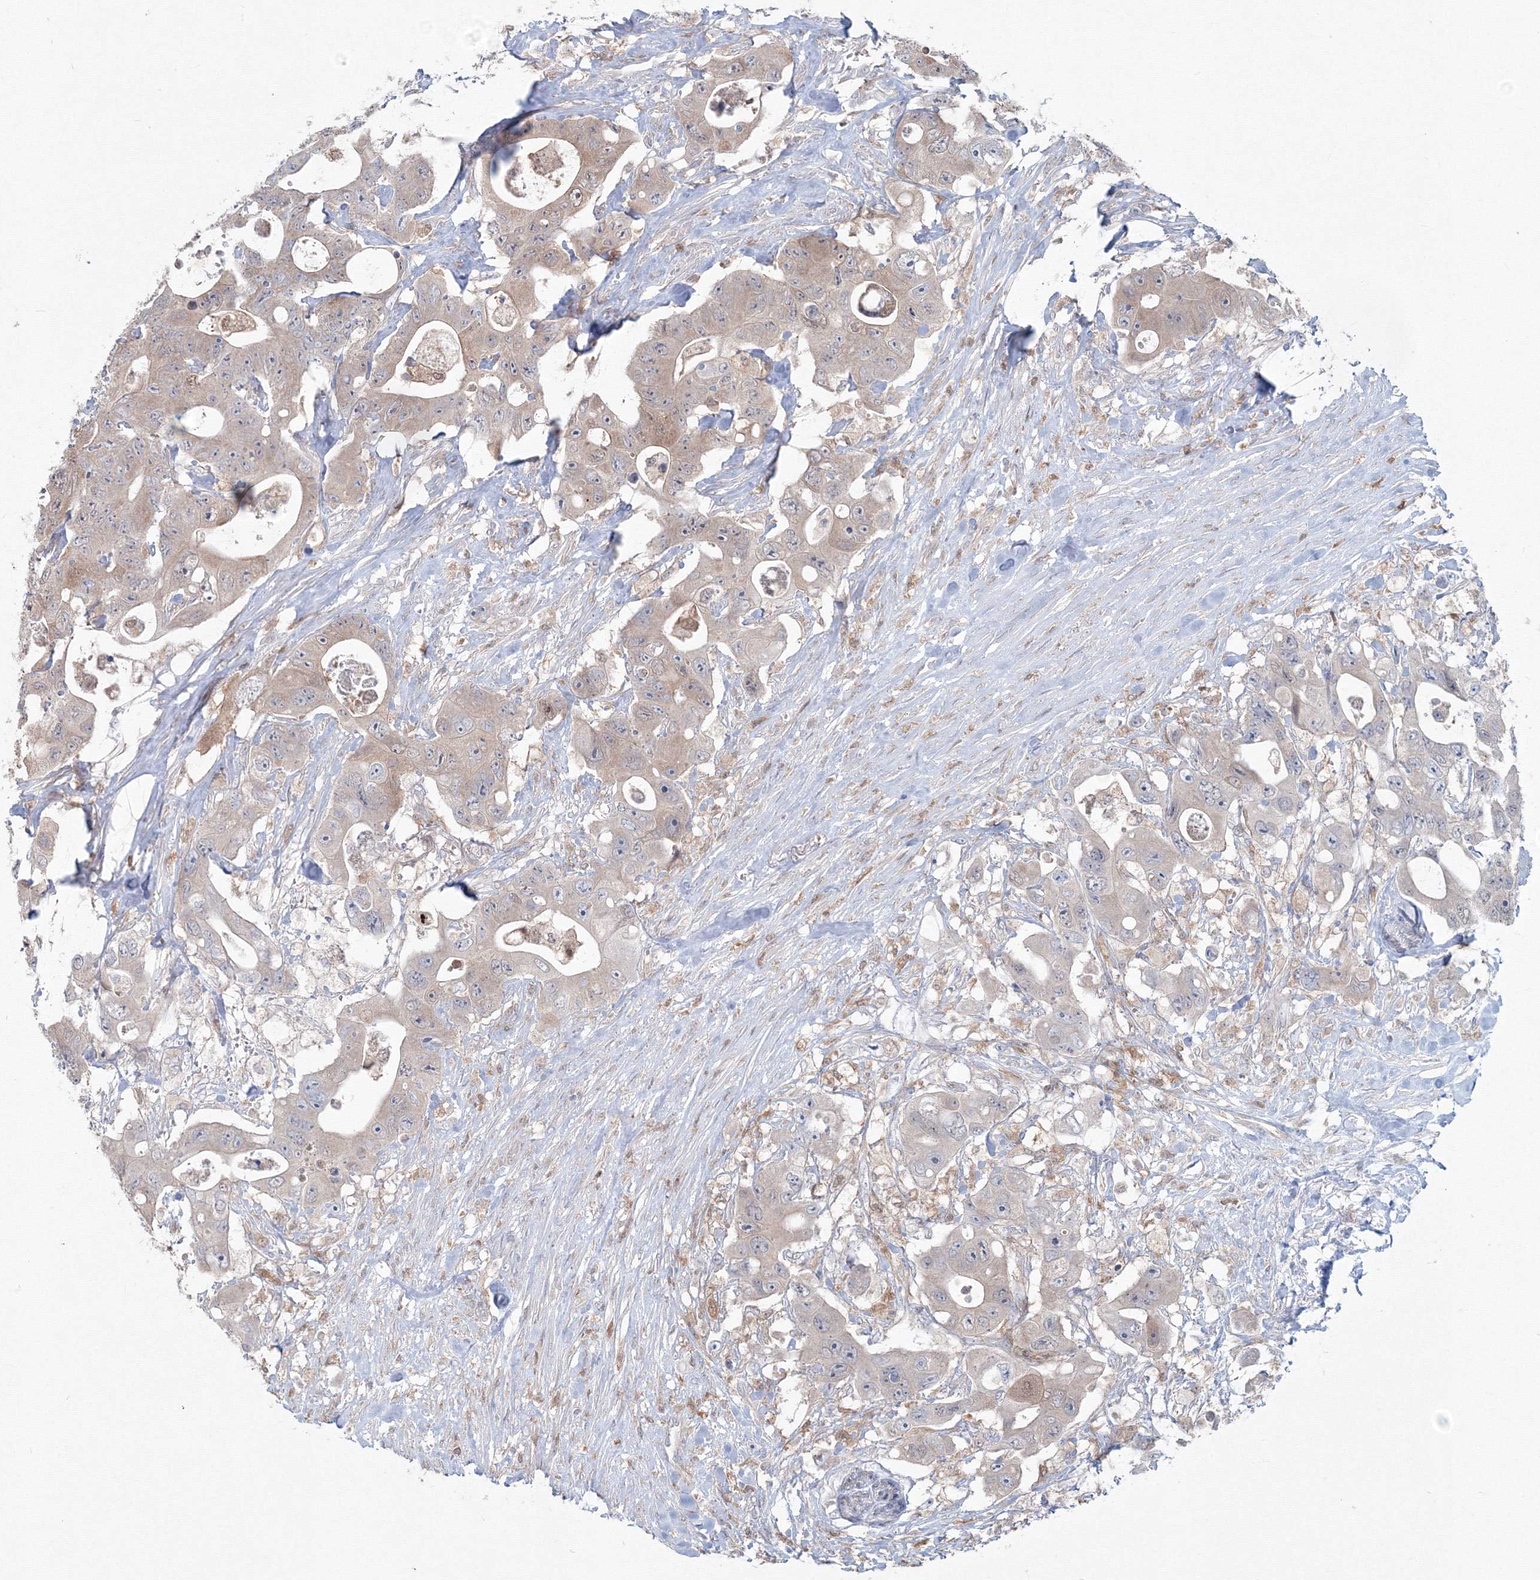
{"staining": {"intensity": "weak", "quantity": "<25%", "location": "cytoplasmic/membranous"}, "tissue": "colorectal cancer", "cell_type": "Tumor cells", "image_type": "cancer", "snomed": [{"axis": "morphology", "description": "Adenocarcinoma, NOS"}, {"axis": "topography", "description": "Colon"}], "caption": "Immunohistochemistry photomicrograph of neoplastic tissue: adenocarcinoma (colorectal) stained with DAB (3,3'-diaminobenzidine) demonstrates no significant protein positivity in tumor cells.", "gene": "MKRN2", "patient": {"sex": "female", "age": 46}}